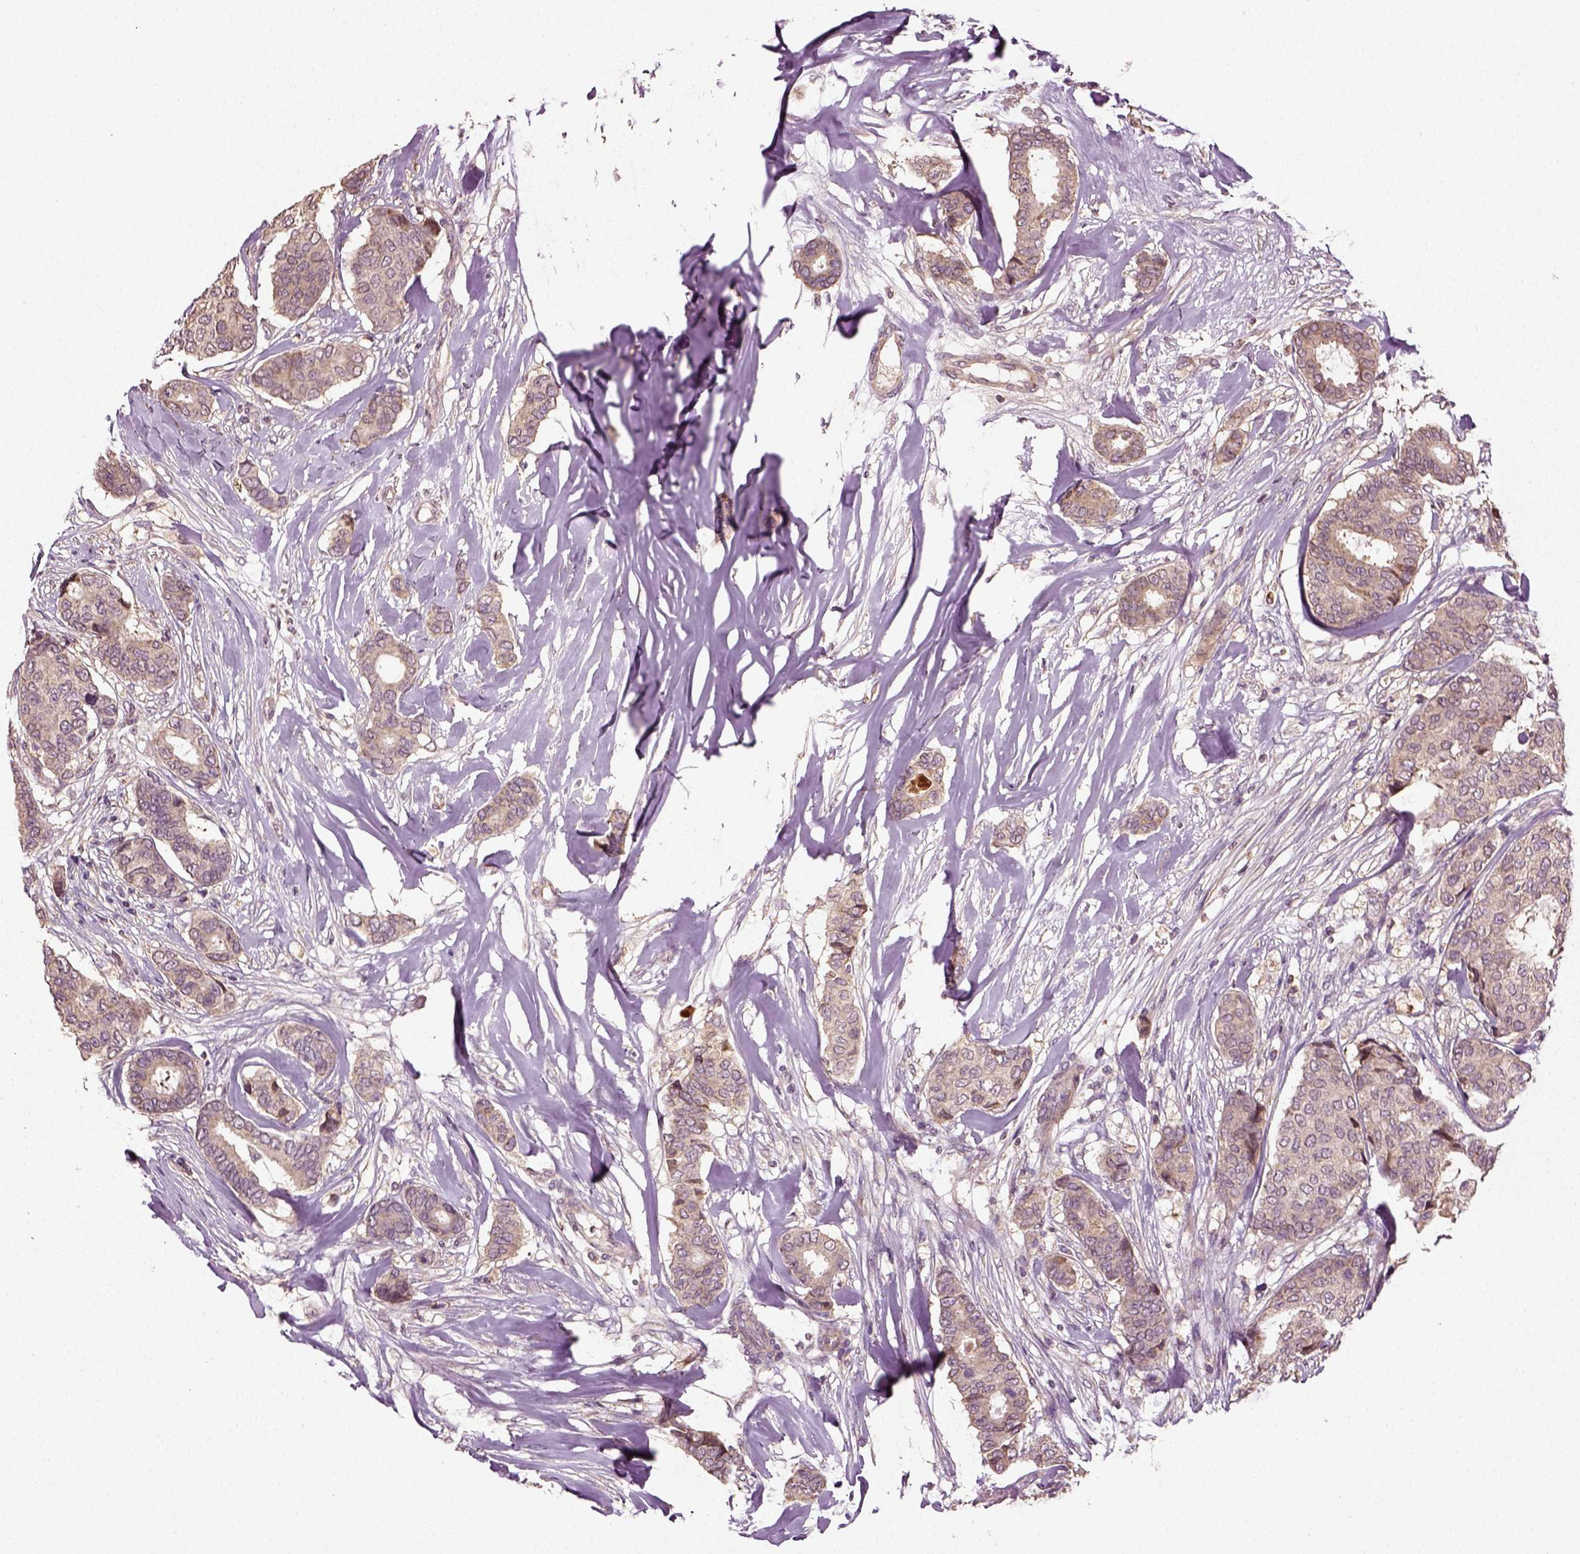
{"staining": {"intensity": "moderate", "quantity": "25%-75%", "location": "cytoplasmic/membranous"}, "tissue": "breast cancer", "cell_type": "Tumor cells", "image_type": "cancer", "snomed": [{"axis": "morphology", "description": "Duct carcinoma"}, {"axis": "topography", "description": "Breast"}], "caption": "Tumor cells show medium levels of moderate cytoplasmic/membranous staining in approximately 25%-75% of cells in human breast cancer (infiltrating ductal carcinoma).", "gene": "ERV3-1", "patient": {"sex": "female", "age": 75}}